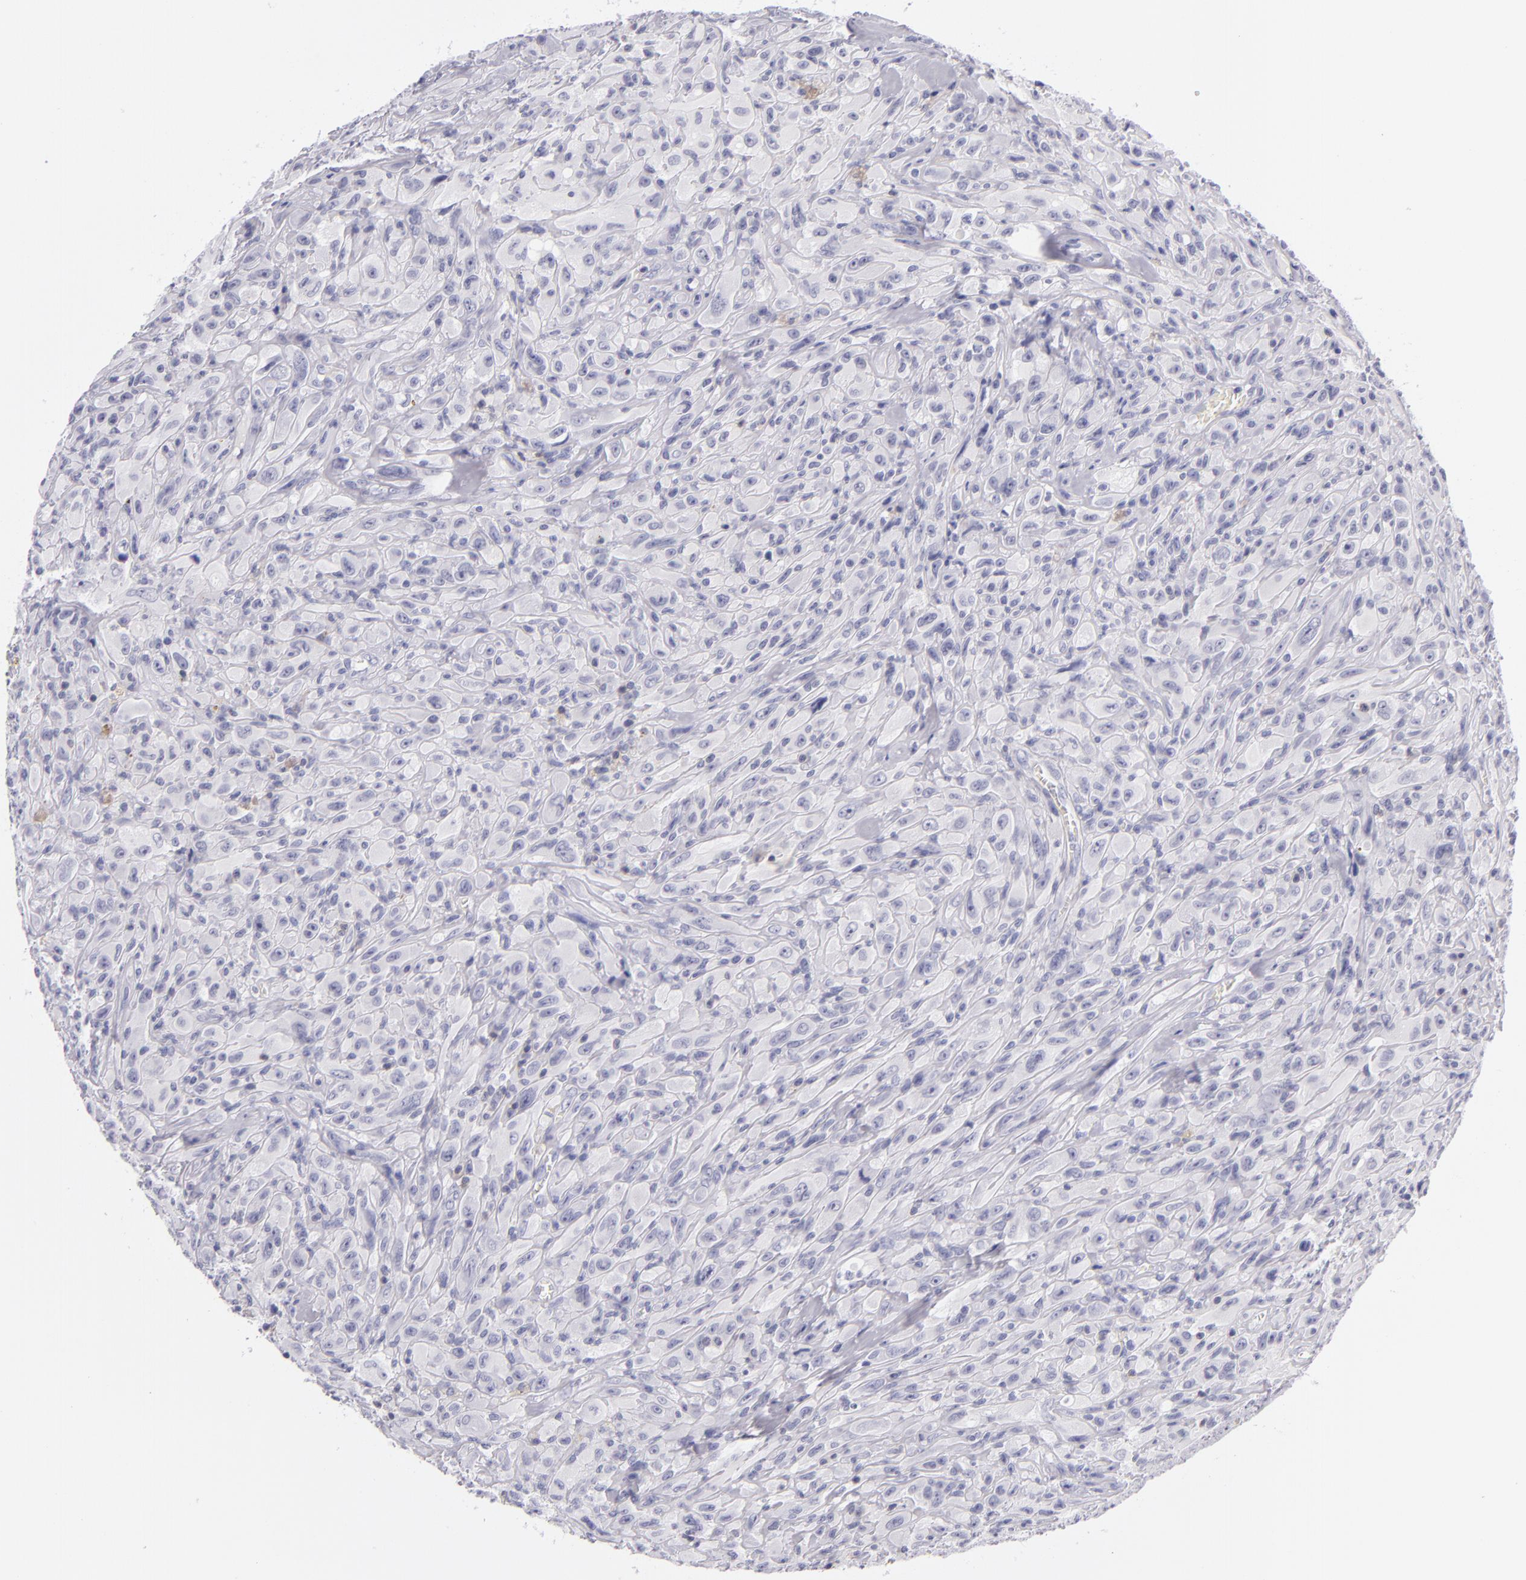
{"staining": {"intensity": "negative", "quantity": "none", "location": "none"}, "tissue": "glioma", "cell_type": "Tumor cells", "image_type": "cancer", "snomed": [{"axis": "morphology", "description": "Glioma, malignant, High grade"}, {"axis": "topography", "description": "Brain"}], "caption": "An immunohistochemistry image of malignant high-grade glioma is shown. There is no staining in tumor cells of malignant high-grade glioma.", "gene": "CD48", "patient": {"sex": "male", "age": 48}}